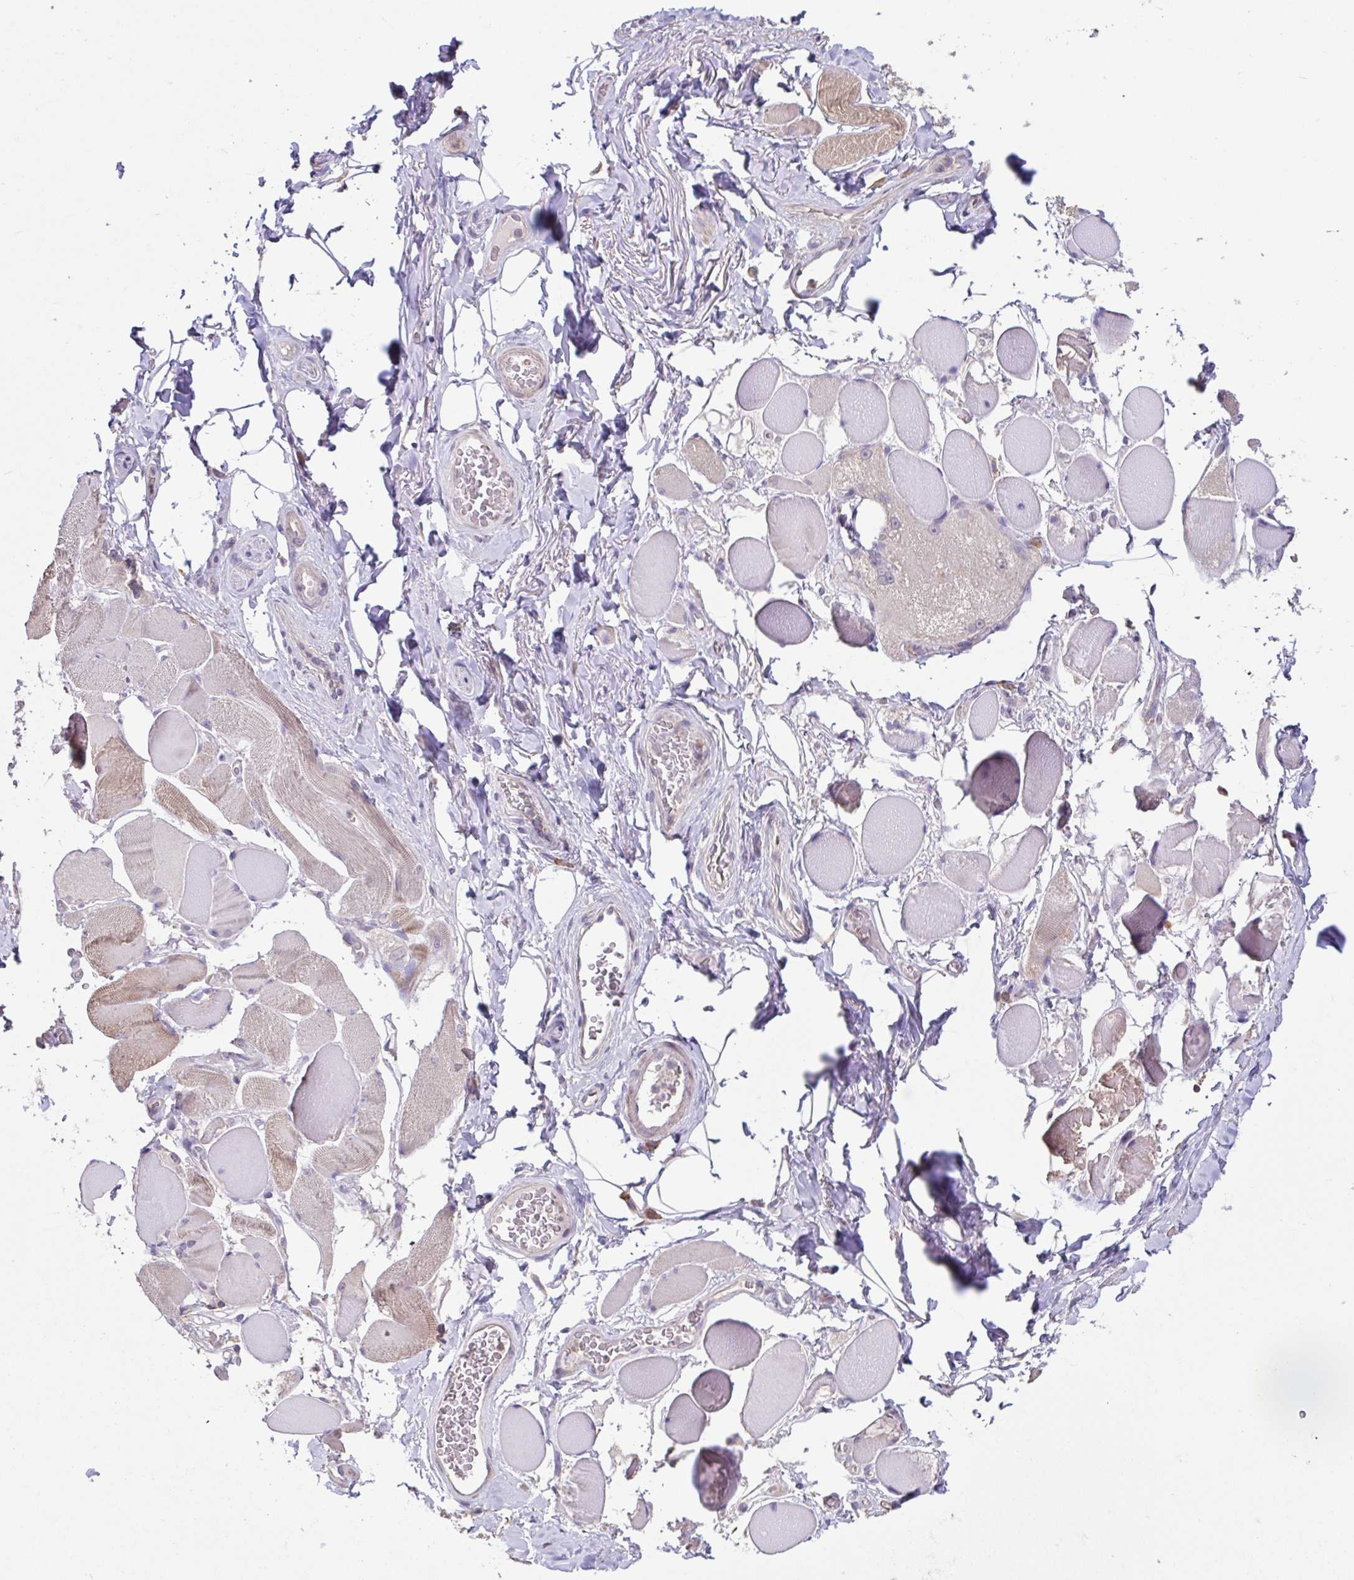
{"staining": {"intensity": "moderate", "quantity": "<25%", "location": "cytoplasmic/membranous"}, "tissue": "skeletal muscle", "cell_type": "Myocytes", "image_type": "normal", "snomed": [{"axis": "morphology", "description": "Normal tissue, NOS"}, {"axis": "topography", "description": "Skeletal muscle"}, {"axis": "topography", "description": "Anal"}, {"axis": "topography", "description": "Peripheral nerve tissue"}], "caption": "DAB (3,3'-diaminobenzidine) immunohistochemical staining of unremarkable skeletal muscle reveals moderate cytoplasmic/membranous protein staining in about <25% of myocytes. The protein of interest is shown in brown color, while the nuclei are stained blue.", "gene": "ACTRT2", "patient": {"sex": "male", "age": 53}}